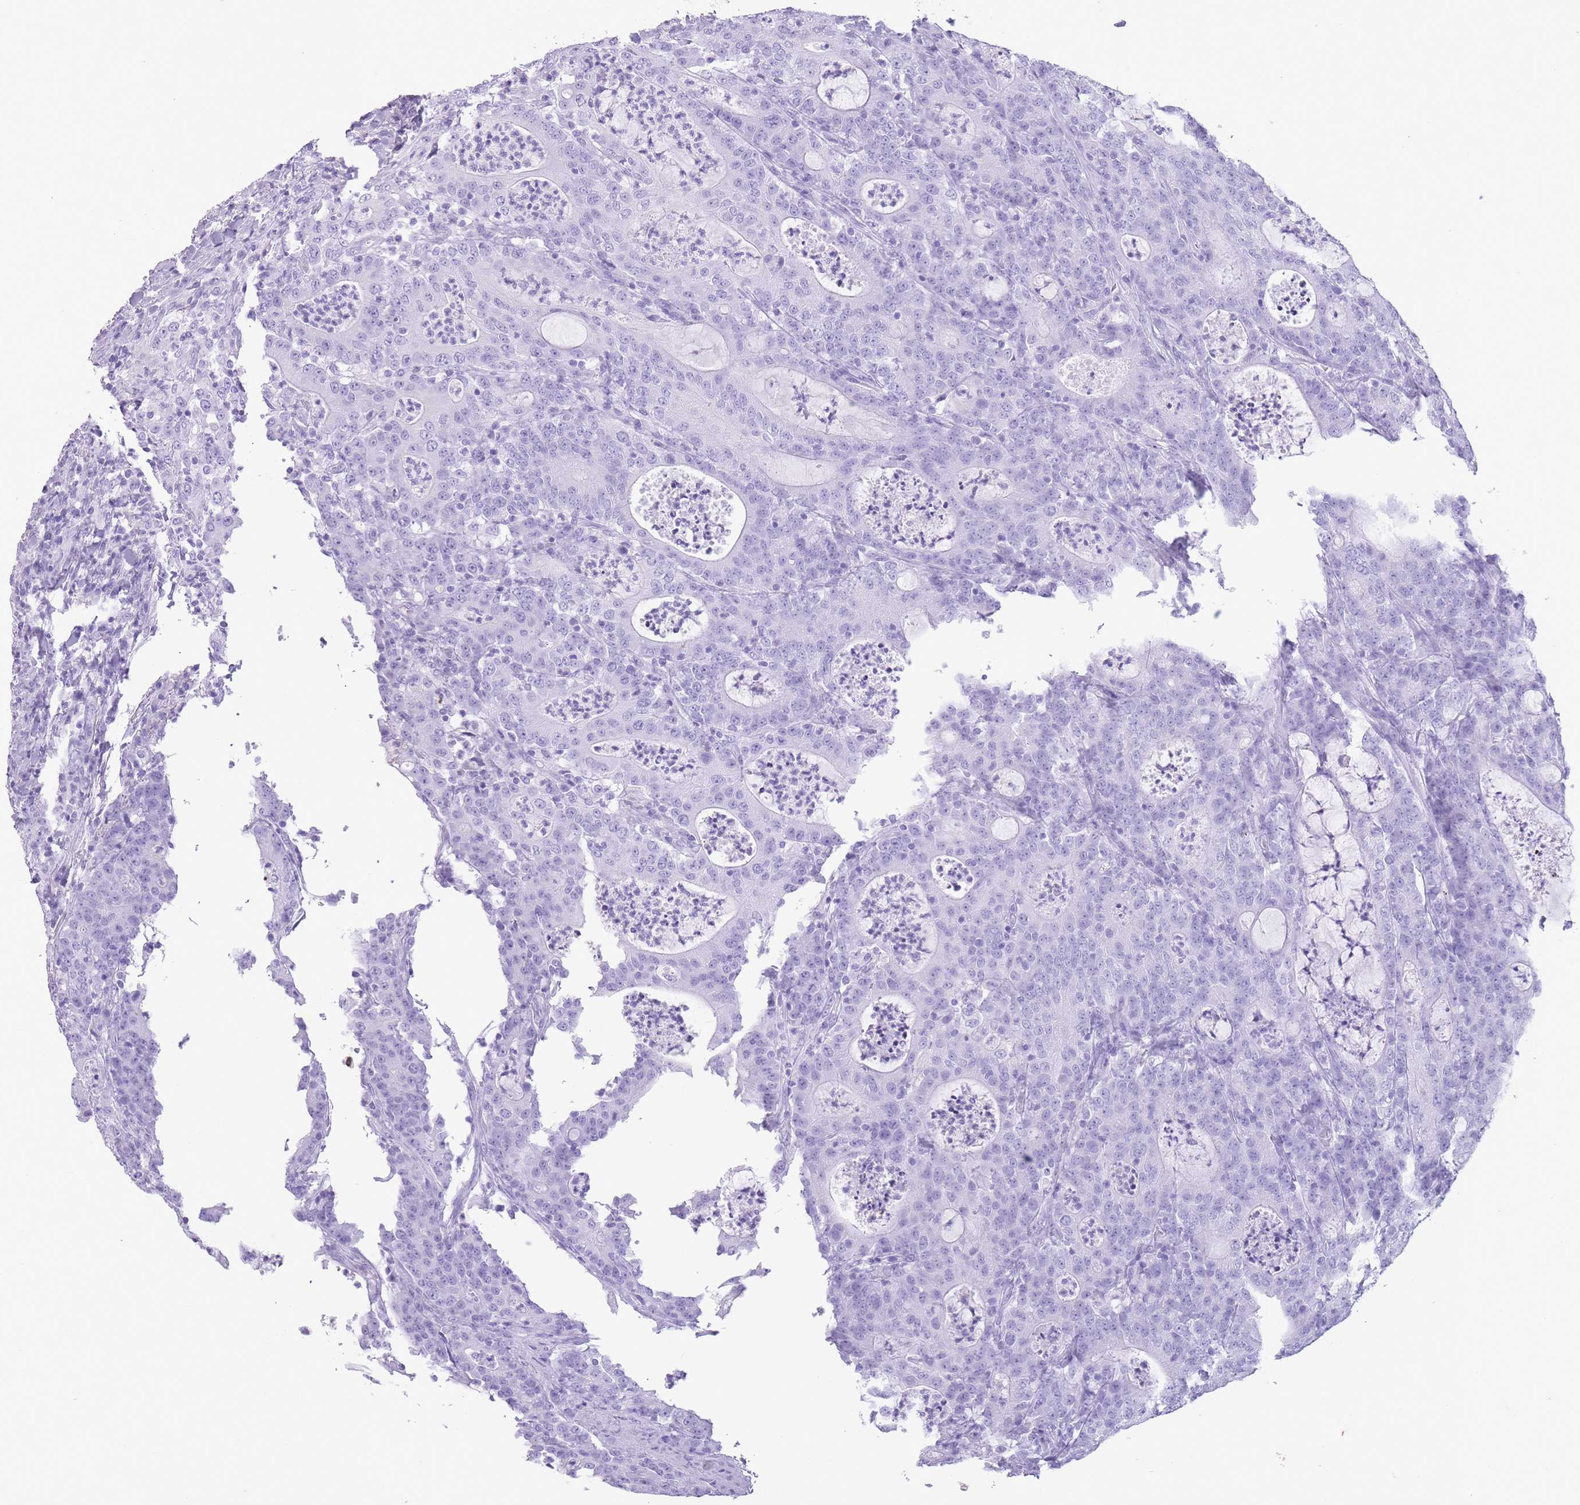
{"staining": {"intensity": "negative", "quantity": "none", "location": "none"}, "tissue": "colorectal cancer", "cell_type": "Tumor cells", "image_type": "cancer", "snomed": [{"axis": "morphology", "description": "Adenocarcinoma, NOS"}, {"axis": "topography", "description": "Colon"}], "caption": "Immunohistochemistry histopathology image of neoplastic tissue: colorectal adenocarcinoma stained with DAB (3,3'-diaminobenzidine) shows no significant protein positivity in tumor cells.", "gene": "OR4F21", "patient": {"sex": "male", "age": 83}}